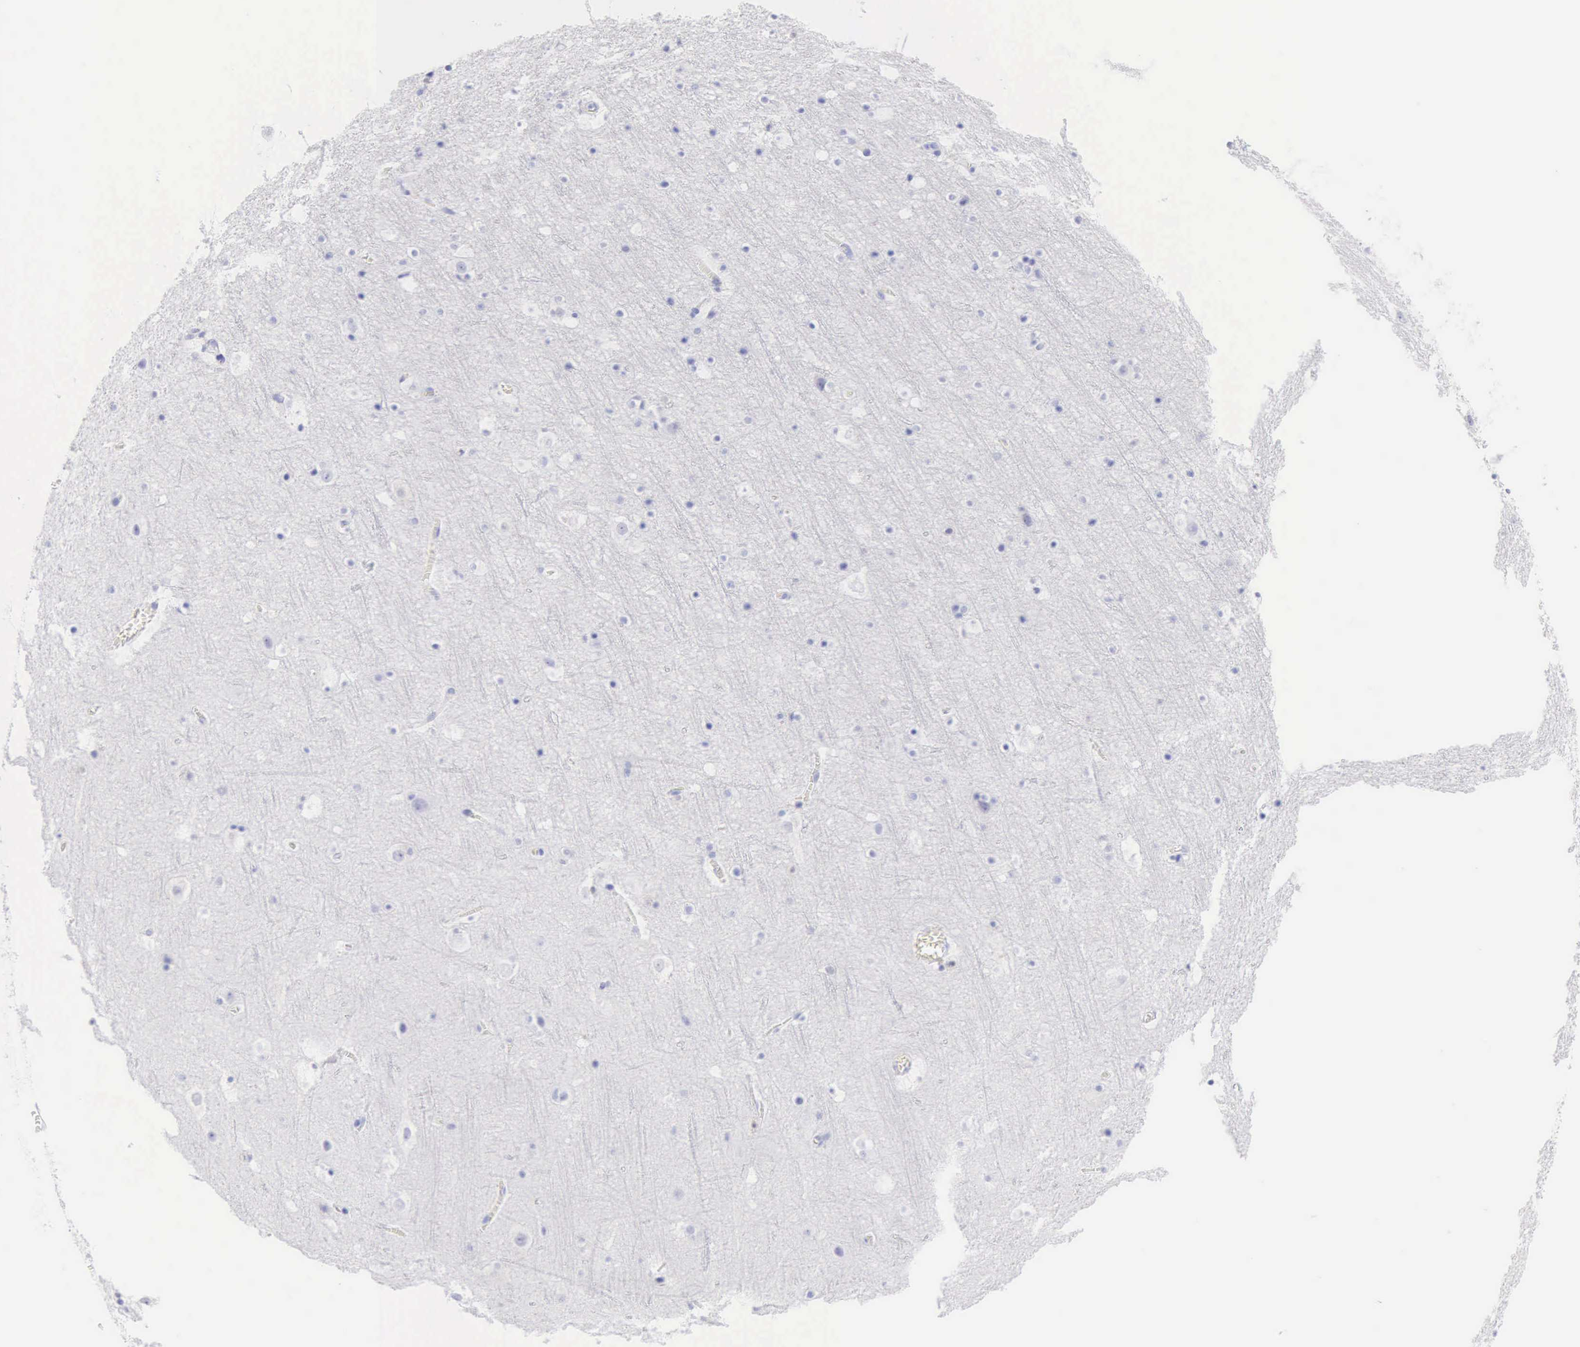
{"staining": {"intensity": "negative", "quantity": "none", "location": "none"}, "tissue": "cerebral cortex", "cell_type": "Endothelial cells", "image_type": "normal", "snomed": [{"axis": "morphology", "description": "Normal tissue, NOS"}, {"axis": "topography", "description": "Cerebral cortex"}], "caption": "Cerebral cortex stained for a protein using immunohistochemistry (IHC) exhibits no positivity endothelial cells.", "gene": "CDKN2A", "patient": {"sex": "male", "age": 45}}